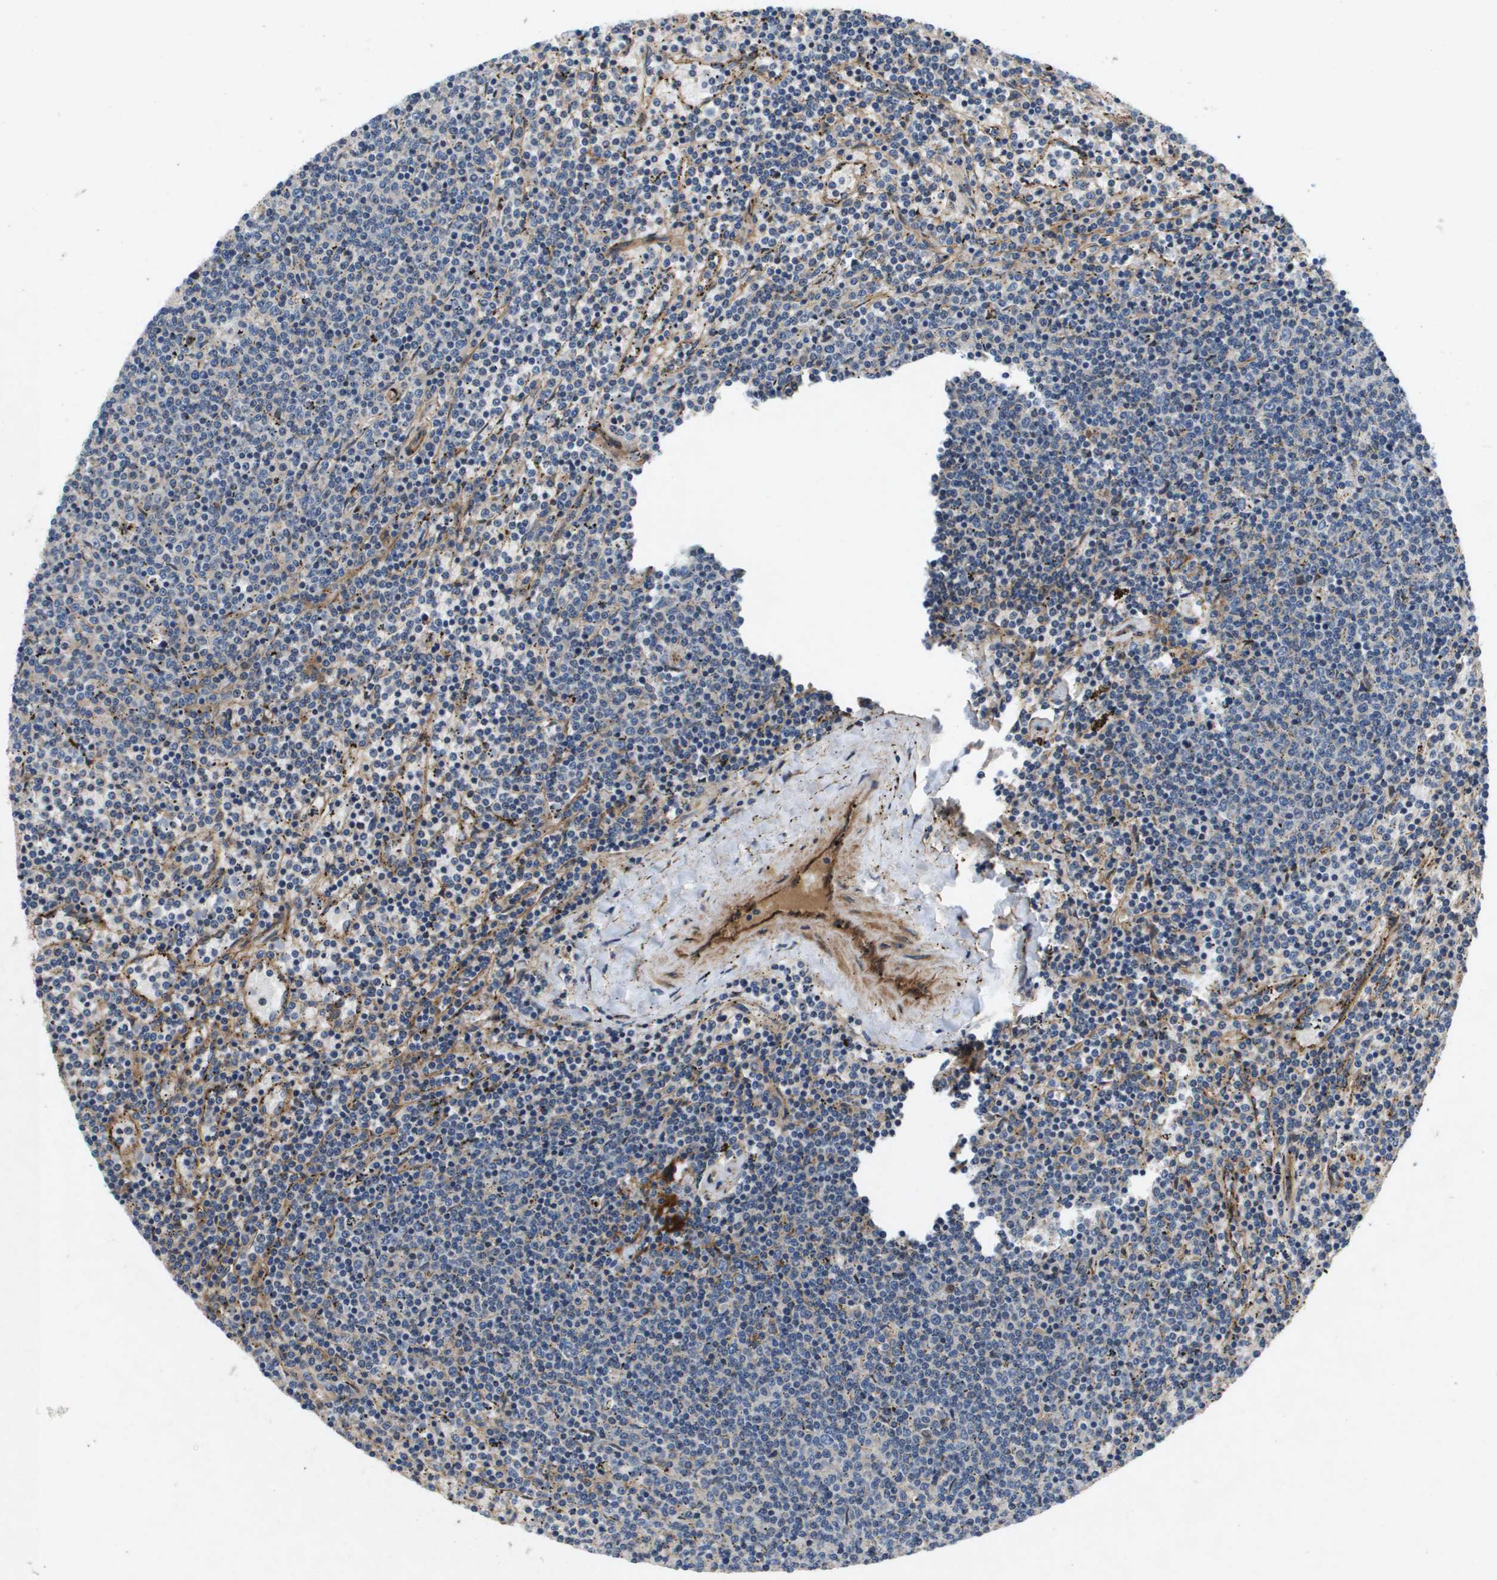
{"staining": {"intensity": "weak", "quantity": "<25%", "location": "cytoplasmic/membranous"}, "tissue": "lymphoma", "cell_type": "Tumor cells", "image_type": "cancer", "snomed": [{"axis": "morphology", "description": "Malignant lymphoma, non-Hodgkin's type, Low grade"}, {"axis": "topography", "description": "Spleen"}], "caption": "Immunohistochemical staining of low-grade malignant lymphoma, non-Hodgkin's type exhibits no significant positivity in tumor cells.", "gene": "ENTPD2", "patient": {"sex": "female", "age": 50}}